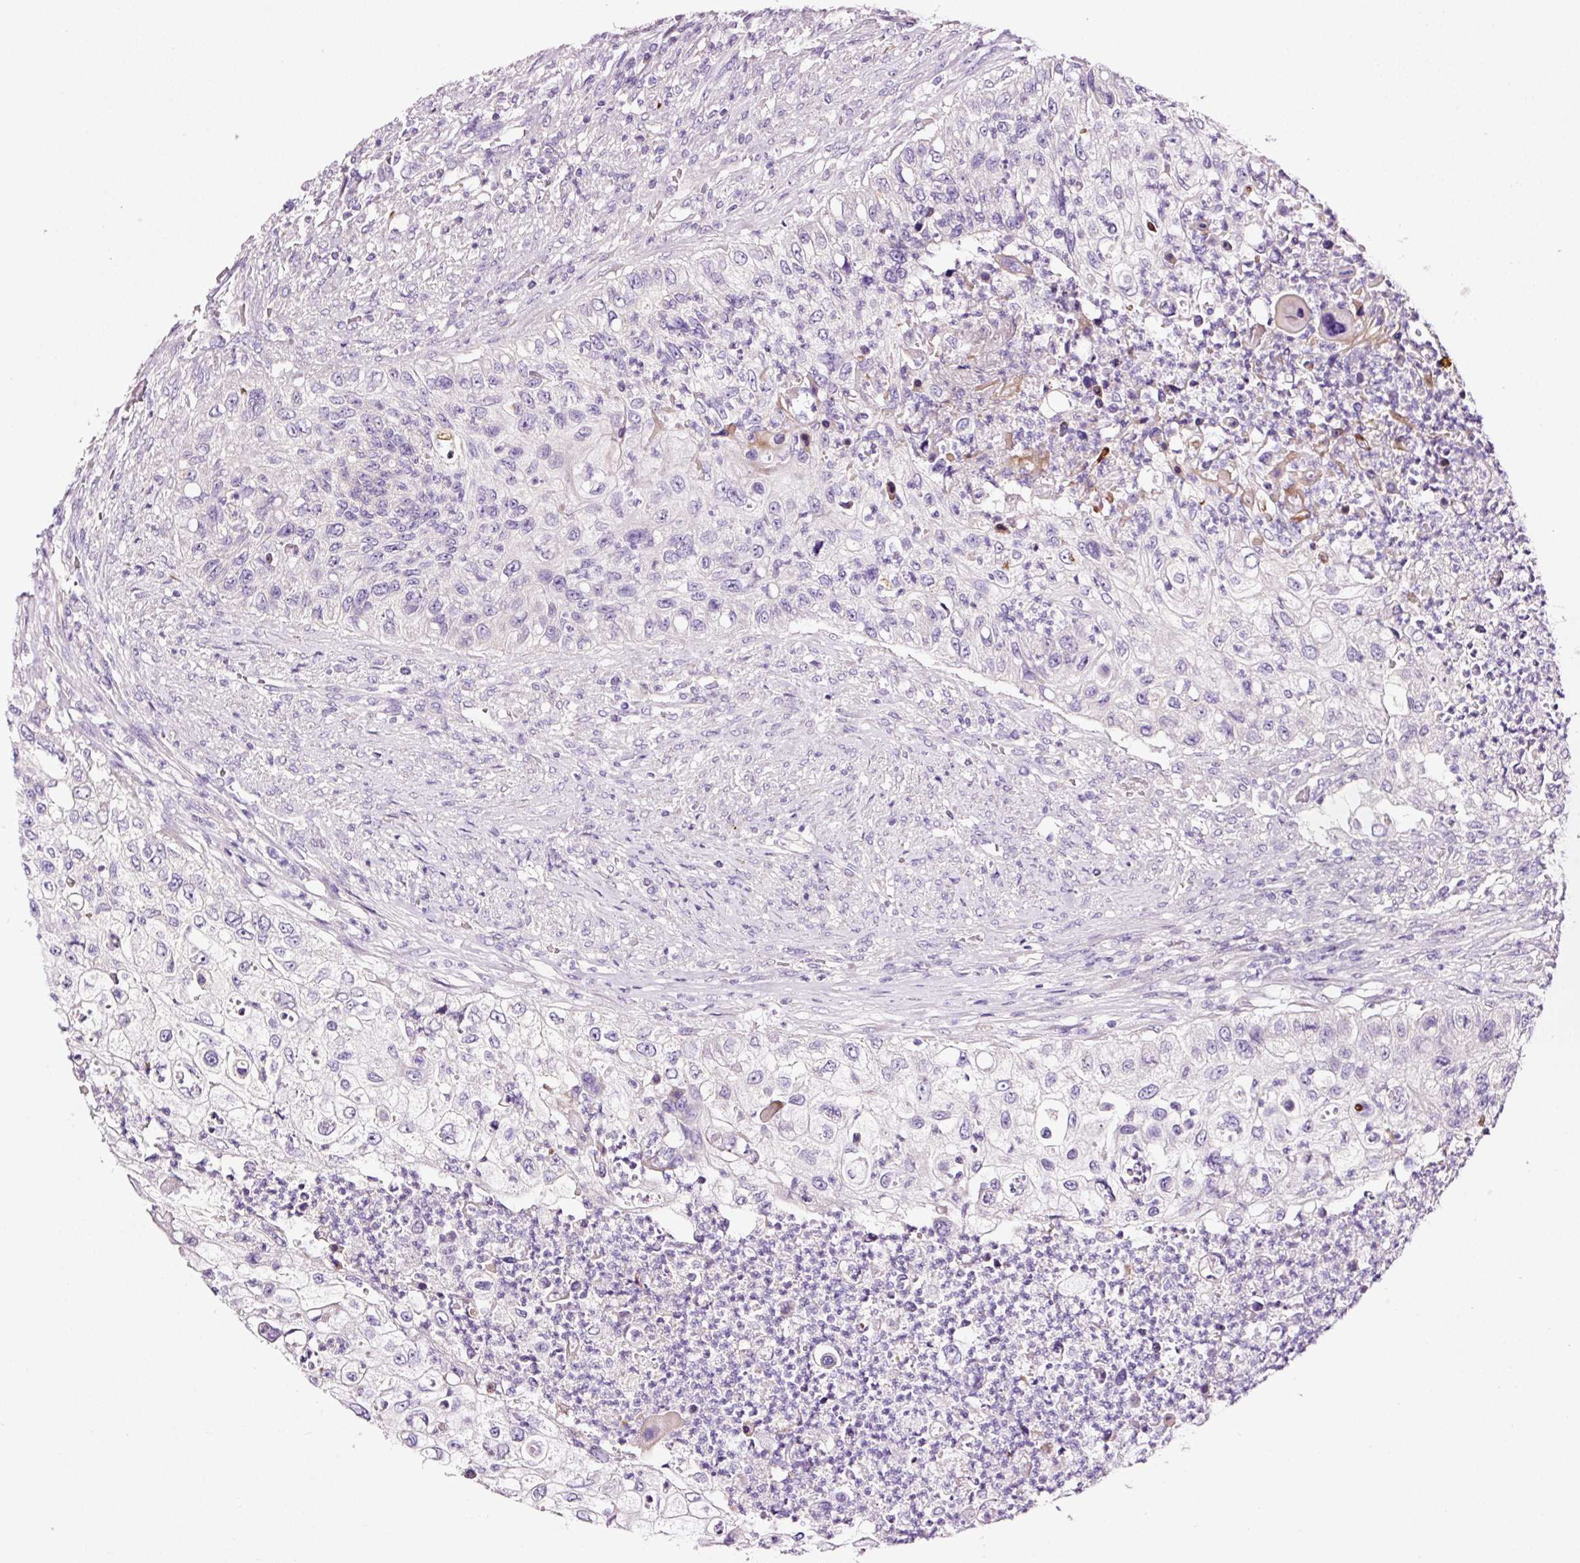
{"staining": {"intensity": "negative", "quantity": "none", "location": "none"}, "tissue": "urothelial cancer", "cell_type": "Tumor cells", "image_type": "cancer", "snomed": [{"axis": "morphology", "description": "Urothelial carcinoma, High grade"}, {"axis": "topography", "description": "Urinary bladder"}], "caption": "The photomicrograph demonstrates no significant staining in tumor cells of urothelial carcinoma (high-grade).", "gene": "PAM", "patient": {"sex": "female", "age": 60}}